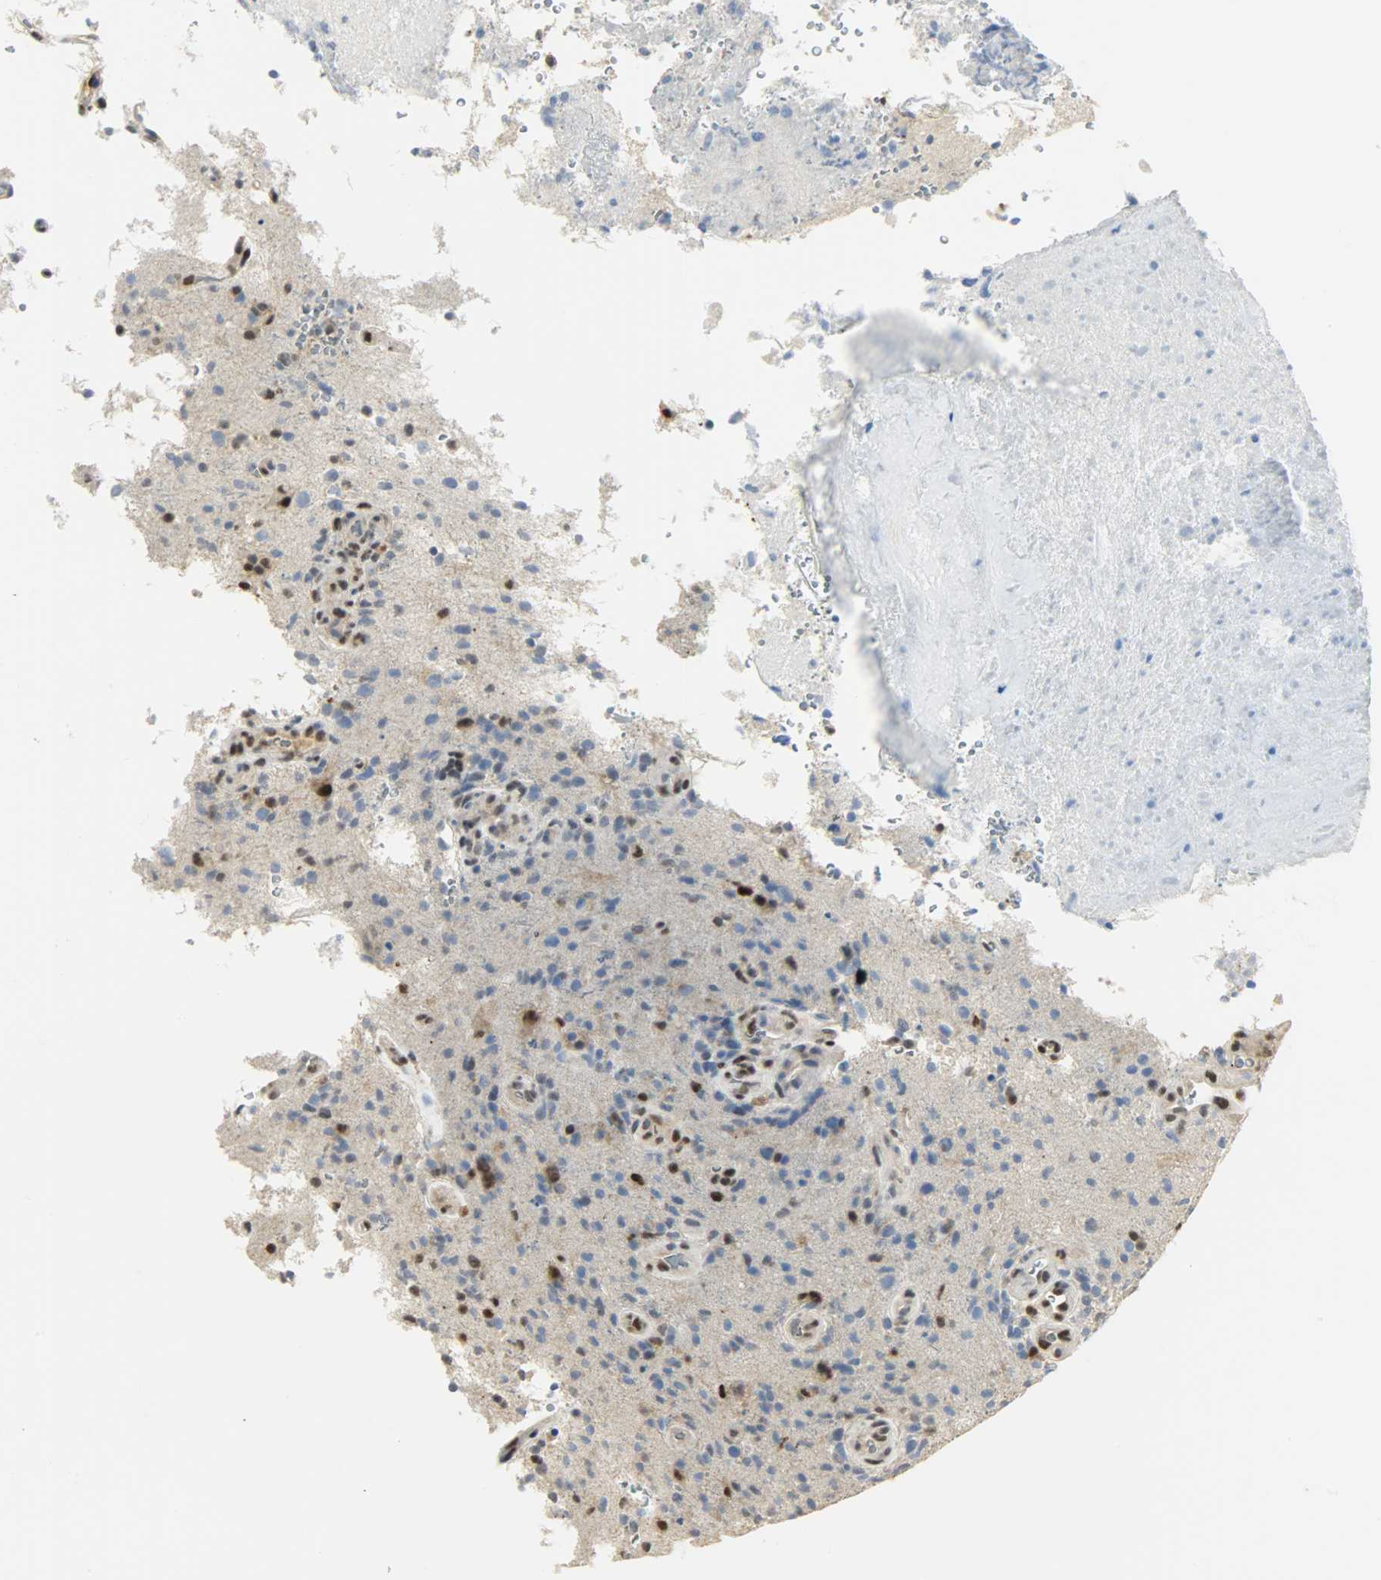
{"staining": {"intensity": "strong", "quantity": "<25%", "location": "nuclear"}, "tissue": "glioma", "cell_type": "Tumor cells", "image_type": "cancer", "snomed": [{"axis": "morphology", "description": "Normal tissue, NOS"}, {"axis": "morphology", "description": "Glioma, malignant, High grade"}, {"axis": "topography", "description": "Cerebral cortex"}], "caption": "Malignant high-grade glioma stained with a brown dye demonstrates strong nuclear positive expression in about <25% of tumor cells.", "gene": "NPEPL1", "patient": {"sex": "male", "age": 75}}